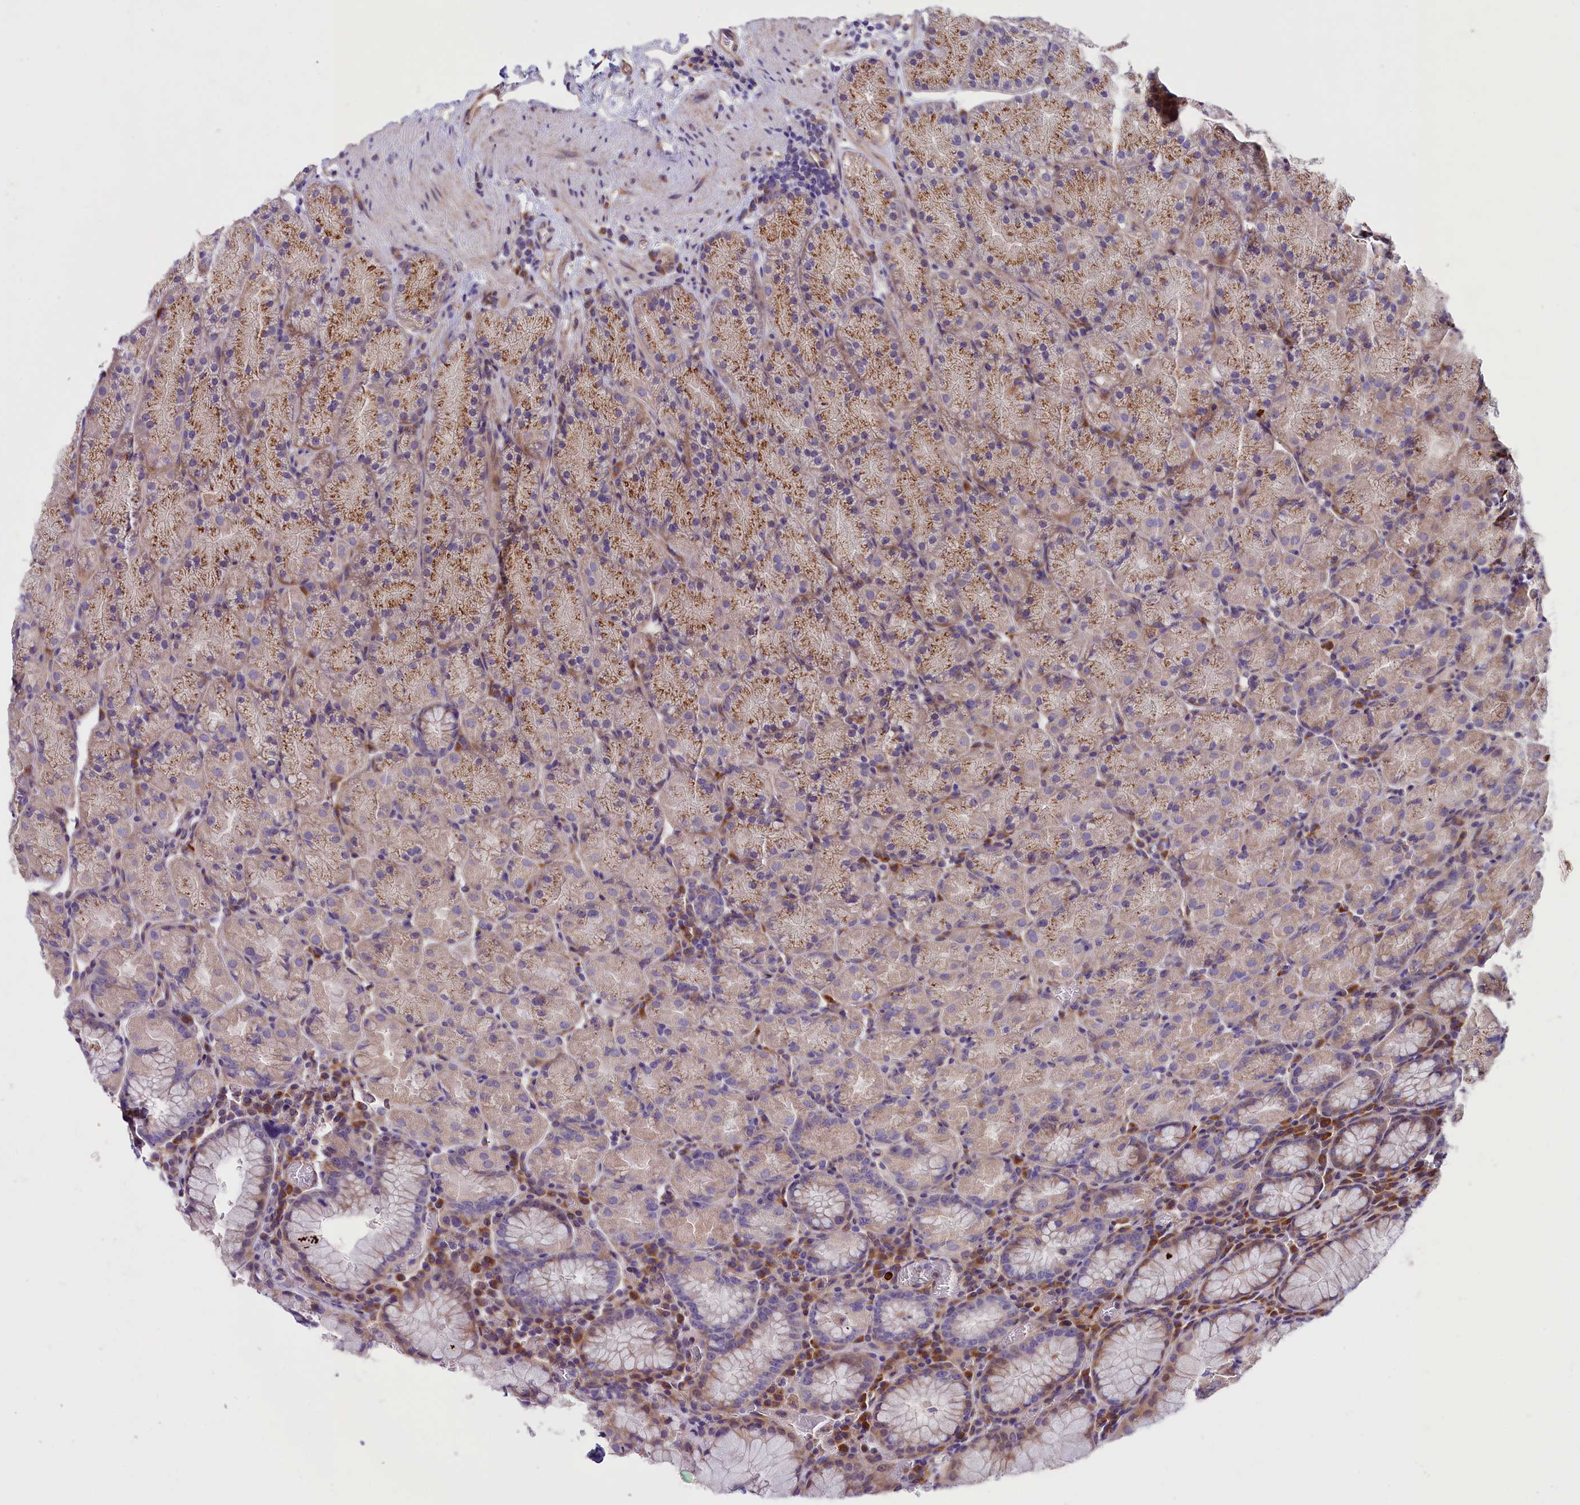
{"staining": {"intensity": "moderate", "quantity": "25%-75%", "location": "cytoplasmic/membranous"}, "tissue": "stomach", "cell_type": "Glandular cells", "image_type": "normal", "snomed": [{"axis": "morphology", "description": "Normal tissue, NOS"}, {"axis": "topography", "description": "Stomach, upper"}, {"axis": "topography", "description": "Stomach, lower"}], "caption": "A high-resolution histopathology image shows IHC staining of benign stomach, which exhibits moderate cytoplasmic/membranous staining in about 25%-75% of glandular cells. (DAB (3,3'-diaminobenzidine) IHC with brightfield microscopy, high magnification).", "gene": "GPR108", "patient": {"sex": "male", "age": 80}}